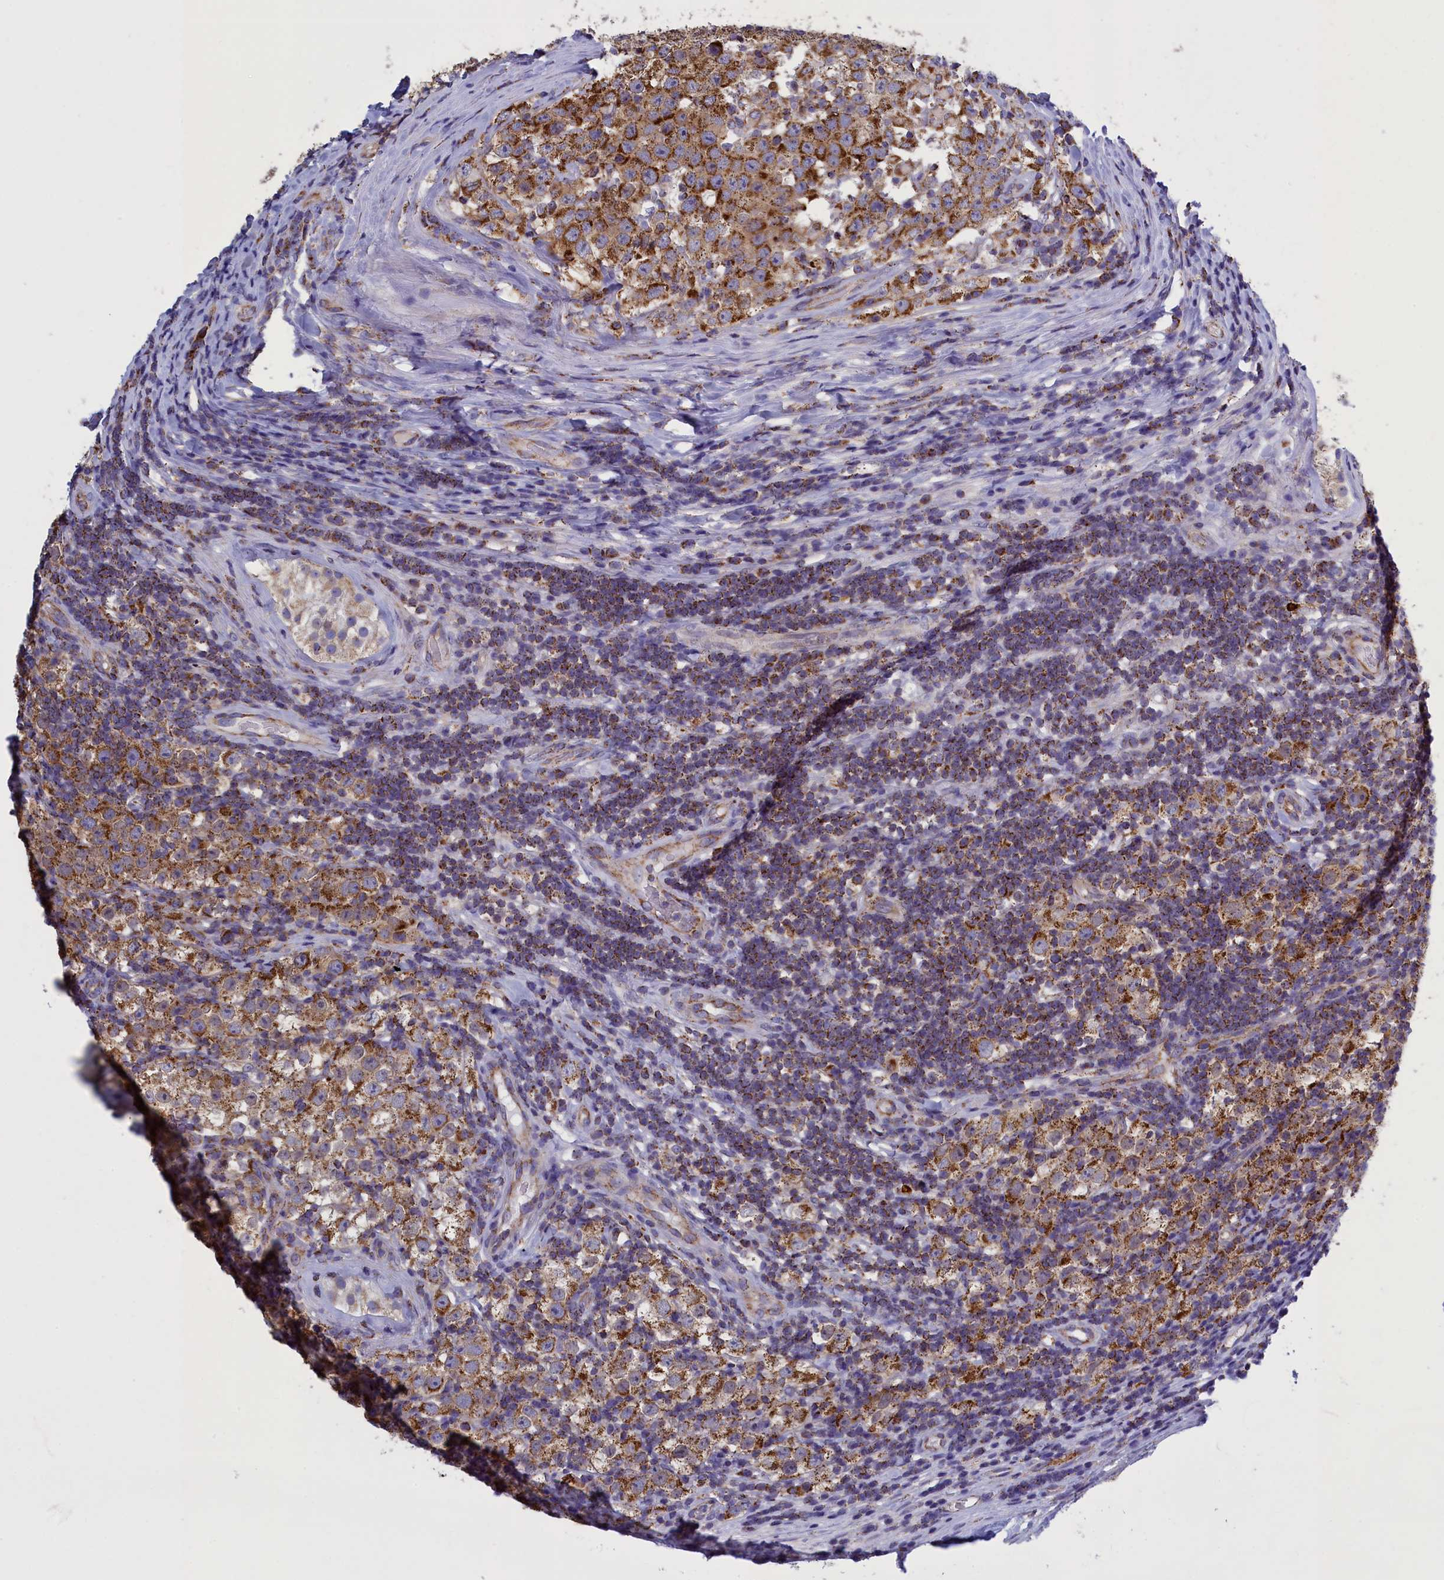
{"staining": {"intensity": "moderate", "quantity": ">75%", "location": "cytoplasmic/membranous"}, "tissue": "testis cancer", "cell_type": "Tumor cells", "image_type": "cancer", "snomed": [{"axis": "morphology", "description": "Normal tissue, NOS"}, {"axis": "morphology", "description": "Urothelial carcinoma, High grade"}, {"axis": "morphology", "description": "Seminoma, NOS"}, {"axis": "morphology", "description": "Carcinoma, Embryonal, NOS"}, {"axis": "topography", "description": "Urinary bladder"}, {"axis": "topography", "description": "Testis"}], "caption": "A micrograph of urothelial carcinoma (high-grade) (testis) stained for a protein reveals moderate cytoplasmic/membranous brown staining in tumor cells.", "gene": "IFT122", "patient": {"sex": "male", "age": 41}}